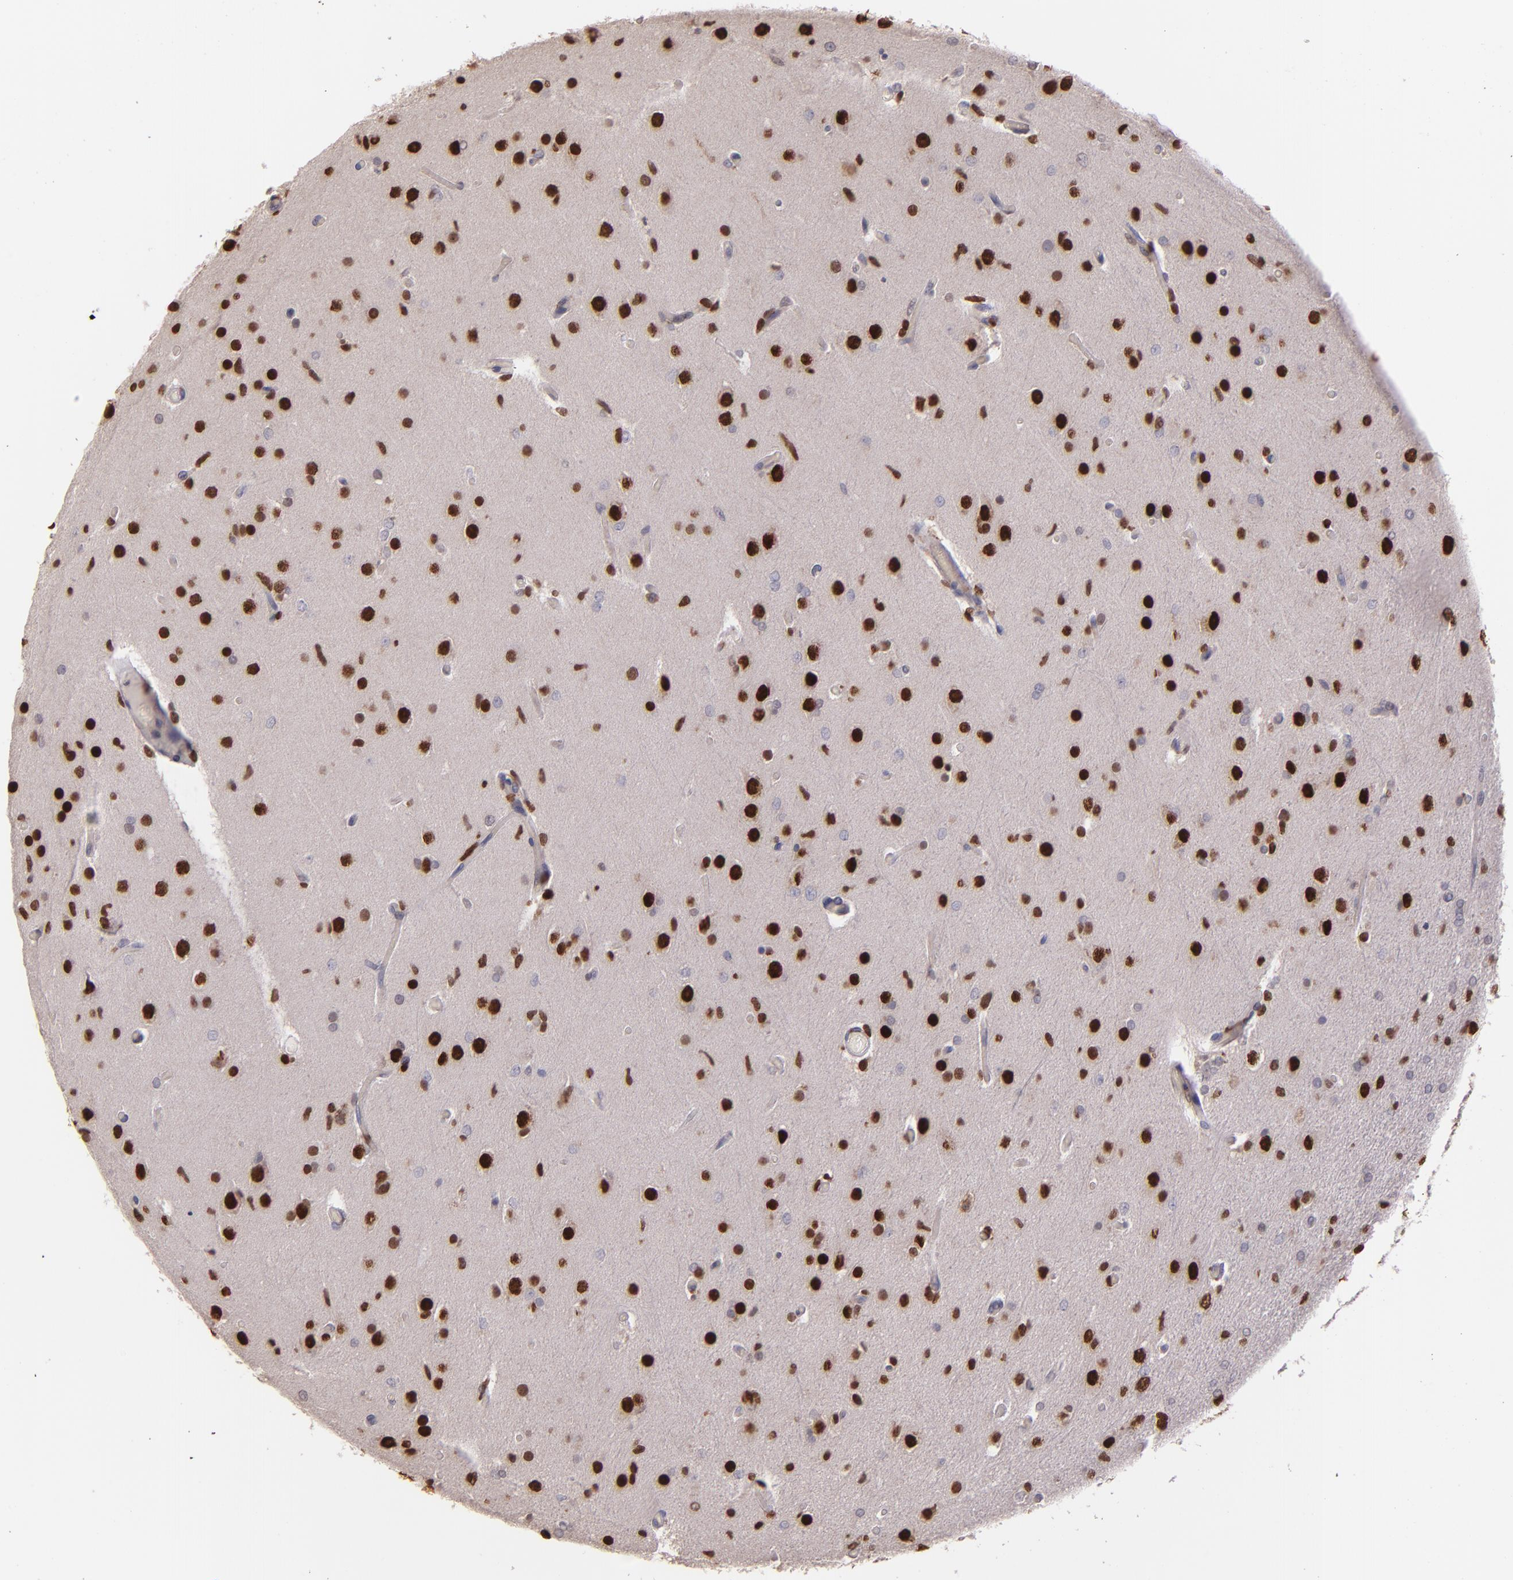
{"staining": {"intensity": "moderate", "quantity": ">75%", "location": "nuclear"}, "tissue": "glioma", "cell_type": "Tumor cells", "image_type": "cancer", "snomed": [{"axis": "morphology", "description": "Glioma, malignant, High grade"}, {"axis": "topography", "description": "Brain"}], "caption": "Human glioma stained for a protein (brown) shows moderate nuclear positive expression in approximately >75% of tumor cells.", "gene": "NUP62CL", "patient": {"sex": "male", "age": 33}}